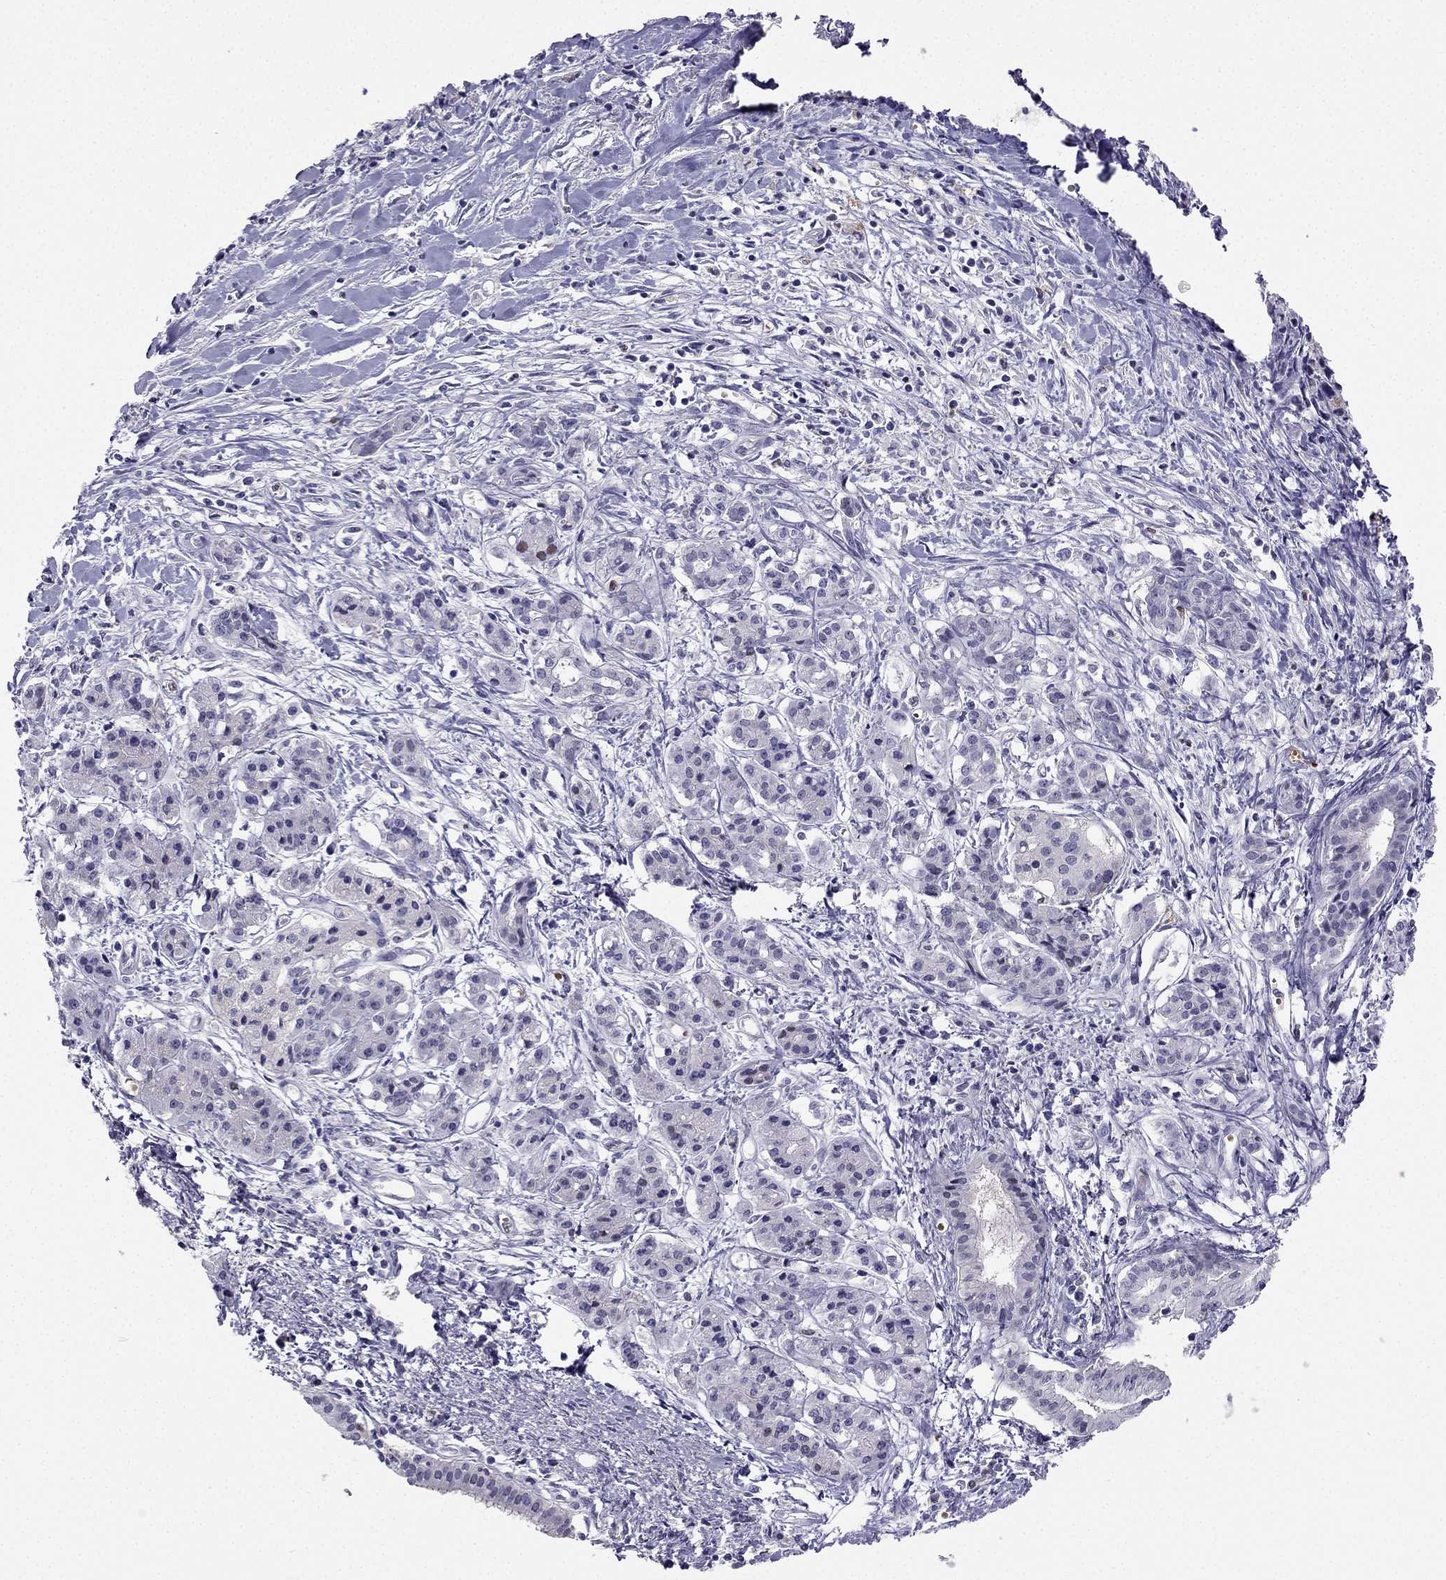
{"staining": {"intensity": "weak", "quantity": "<25%", "location": "nuclear"}, "tissue": "pancreatic cancer", "cell_type": "Tumor cells", "image_type": "cancer", "snomed": [{"axis": "morphology", "description": "Adenocarcinoma, NOS"}, {"axis": "topography", "description": "Pancreas"}], "caption": "Immunohistochemistry (IHC) of pancreatic cancer (adenocarcinoma) exhibits no staining in tumor cells.", "gene": "RSPH14", "patient": {"sex": "male", "age": 48}}